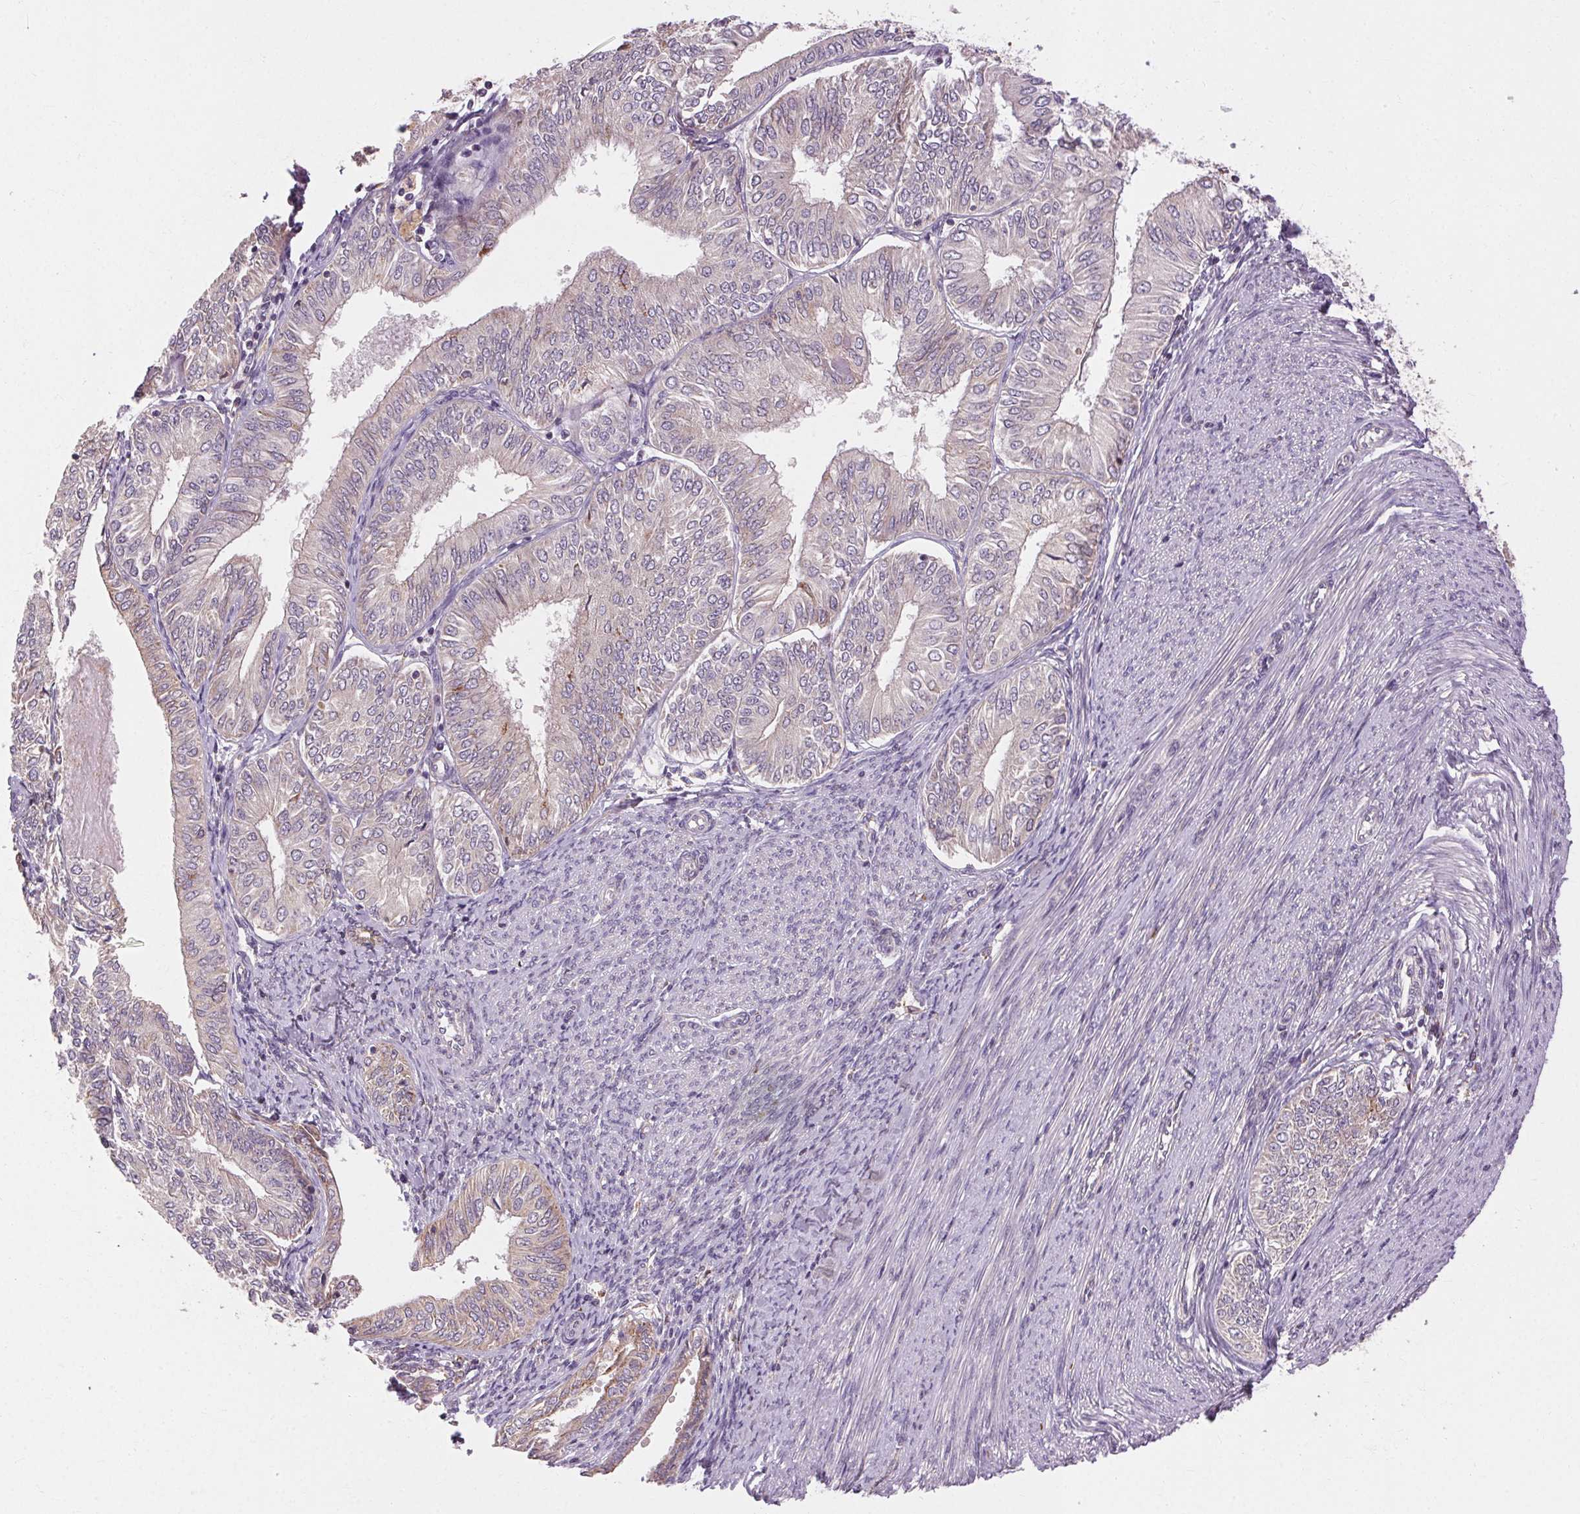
{"staining": {"intensity": "negative", "quantity": "none", "location": "none"}, "tissue": "endometrial cancer", "cell_type": "Tumor cells", "image_type": "cancer", "snomed": [{"axis": "morphology", "description": "Adenocarcinoma, NOS"}, {"axis": "topography", "description": "Endometrium"}], "caption": "Adenocarcinoma (endometrial) stained for a protein using IHC shows no staining tumor cells.", "gene": "REP15", "patient": {"sex": "female", "age": 58}}